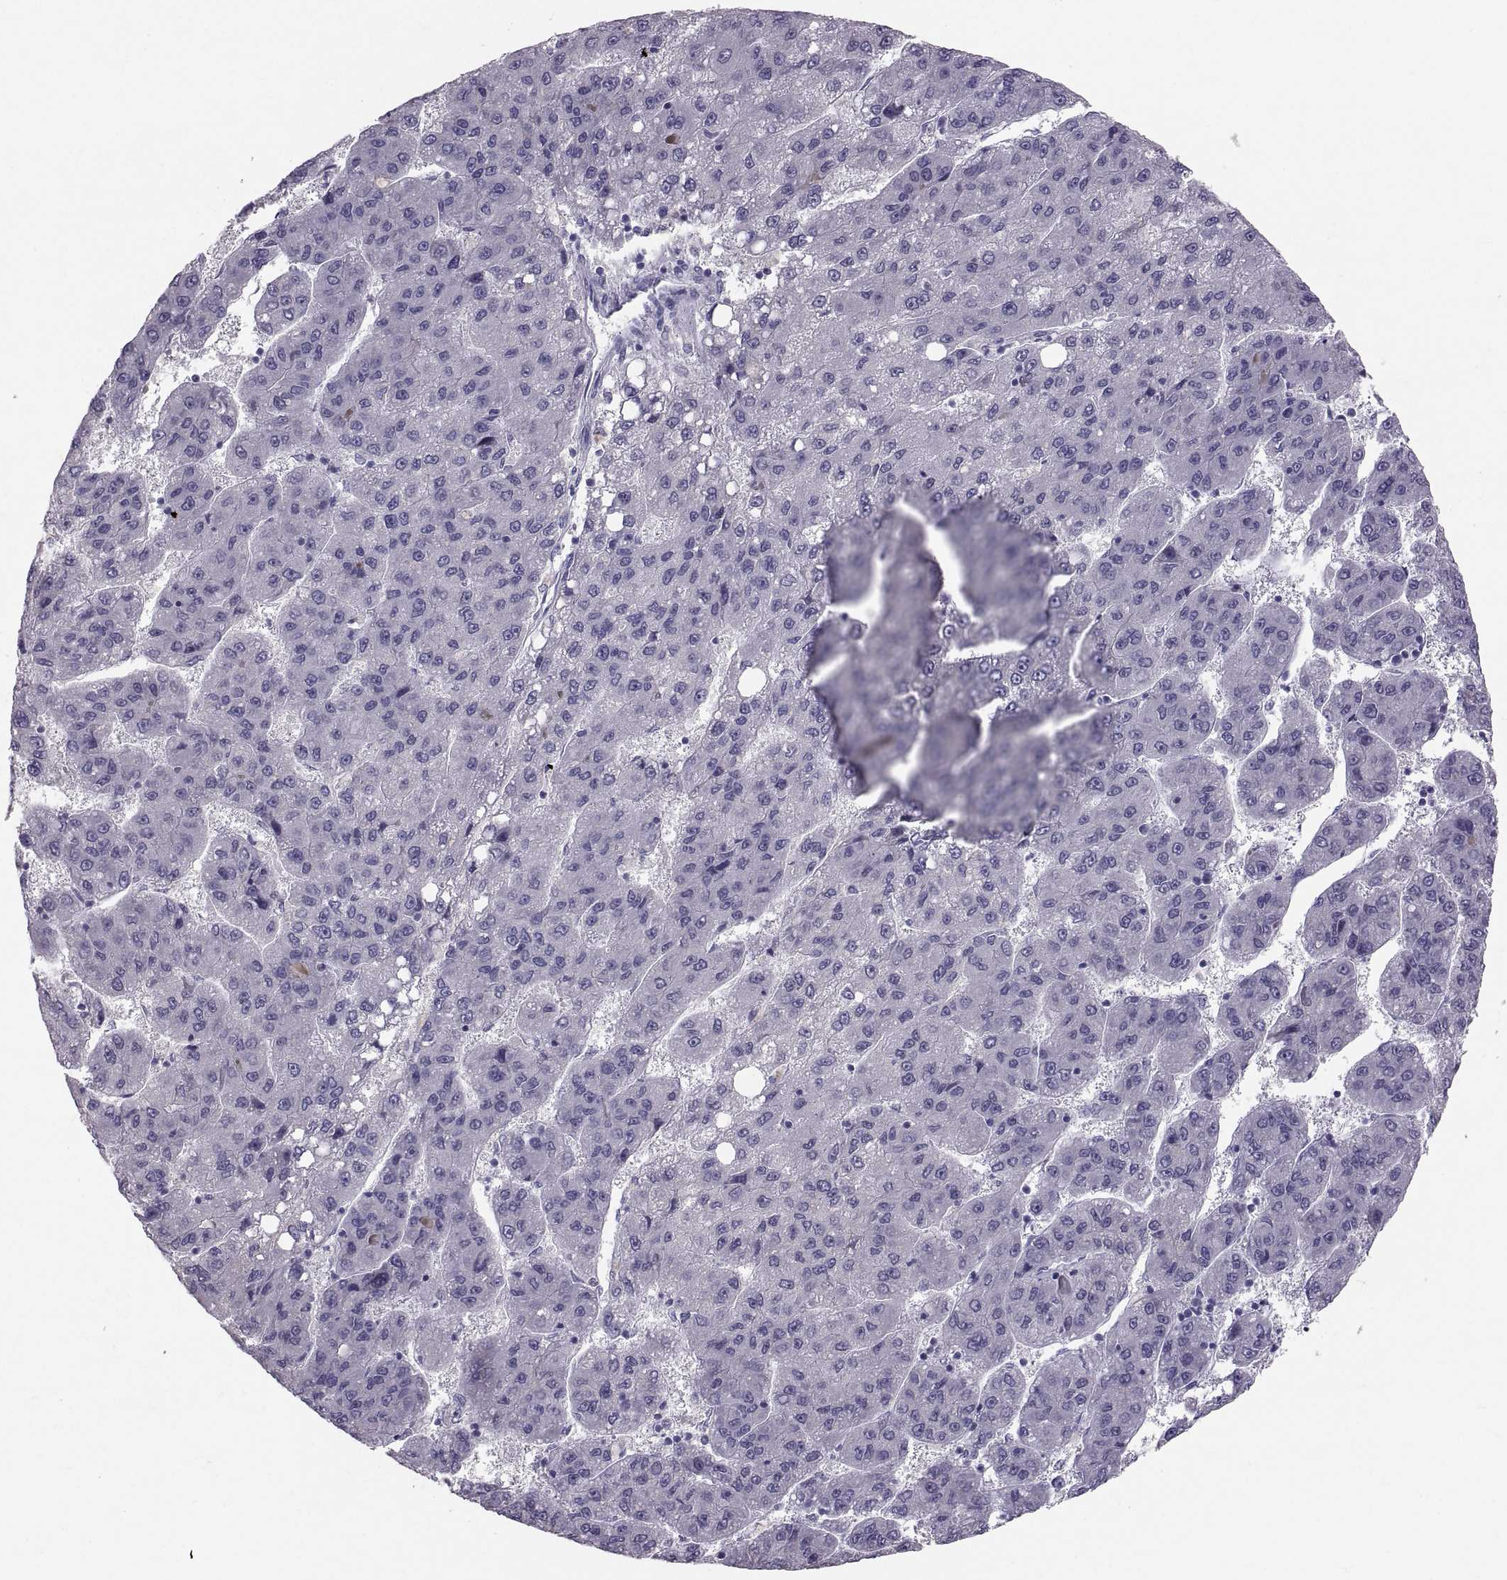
{"staining": {"intensity": "negative", "quantity": "none", "location": "none"}, "tissue": "liver cancer", "cell_type": "Tumor cells", "image_type": "cancer", "snomed": [{"axis": "morphology", "description": "Carcinoma, Hepatocellular, NOS"}, {"axis": "topography", "description": "Liver"}], "caption": "Tumor cells are negative for protein expression in human liver cancer.", "gene": "PTN", "patient": {"sex": "female", "age": 82}}